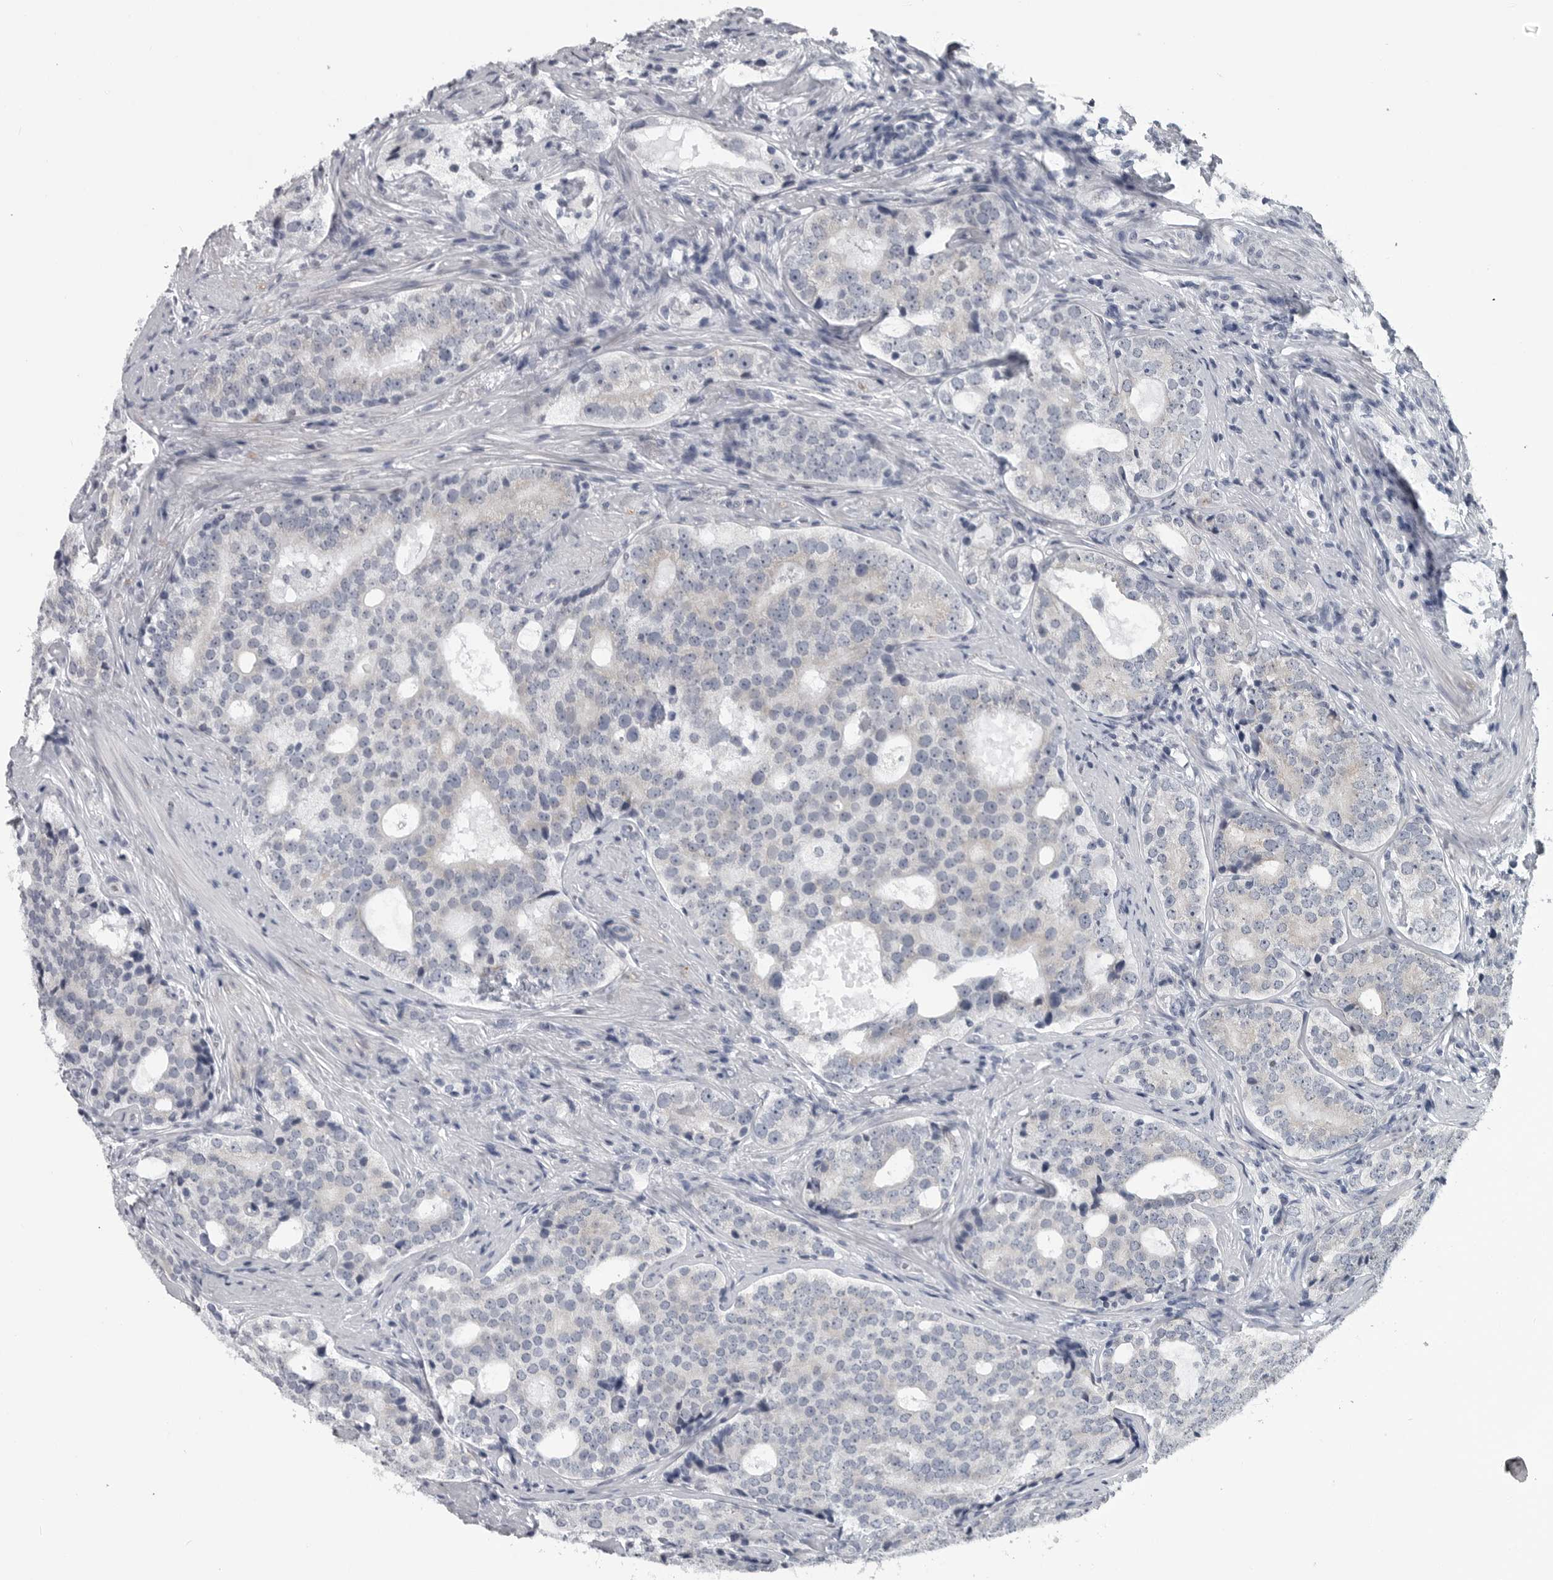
{"staining": {"intensity": "weak", "quantity": "<25%", "location": "cytoplasmic/membranous"}, "tissue": "prostate cancer", "cell_type": "Tumor cells", "image_type": "cancer", "snomed": [{"axis": "morphology", "description": "Adenocarcinoma, High grade"}, {"axis": "topography", "description": "Prostate"}], "caption": "Immunohistochemistry (IHC) photomicrograph of neoplastic tissue: prostate high-grade adenocarcinoma stained with DAB (3,3'-diaminobenzidine) displays no significant protein positivity in tumor cells.", "gene": "MYOC", "patient": {"sex": "male", "age": 56}}